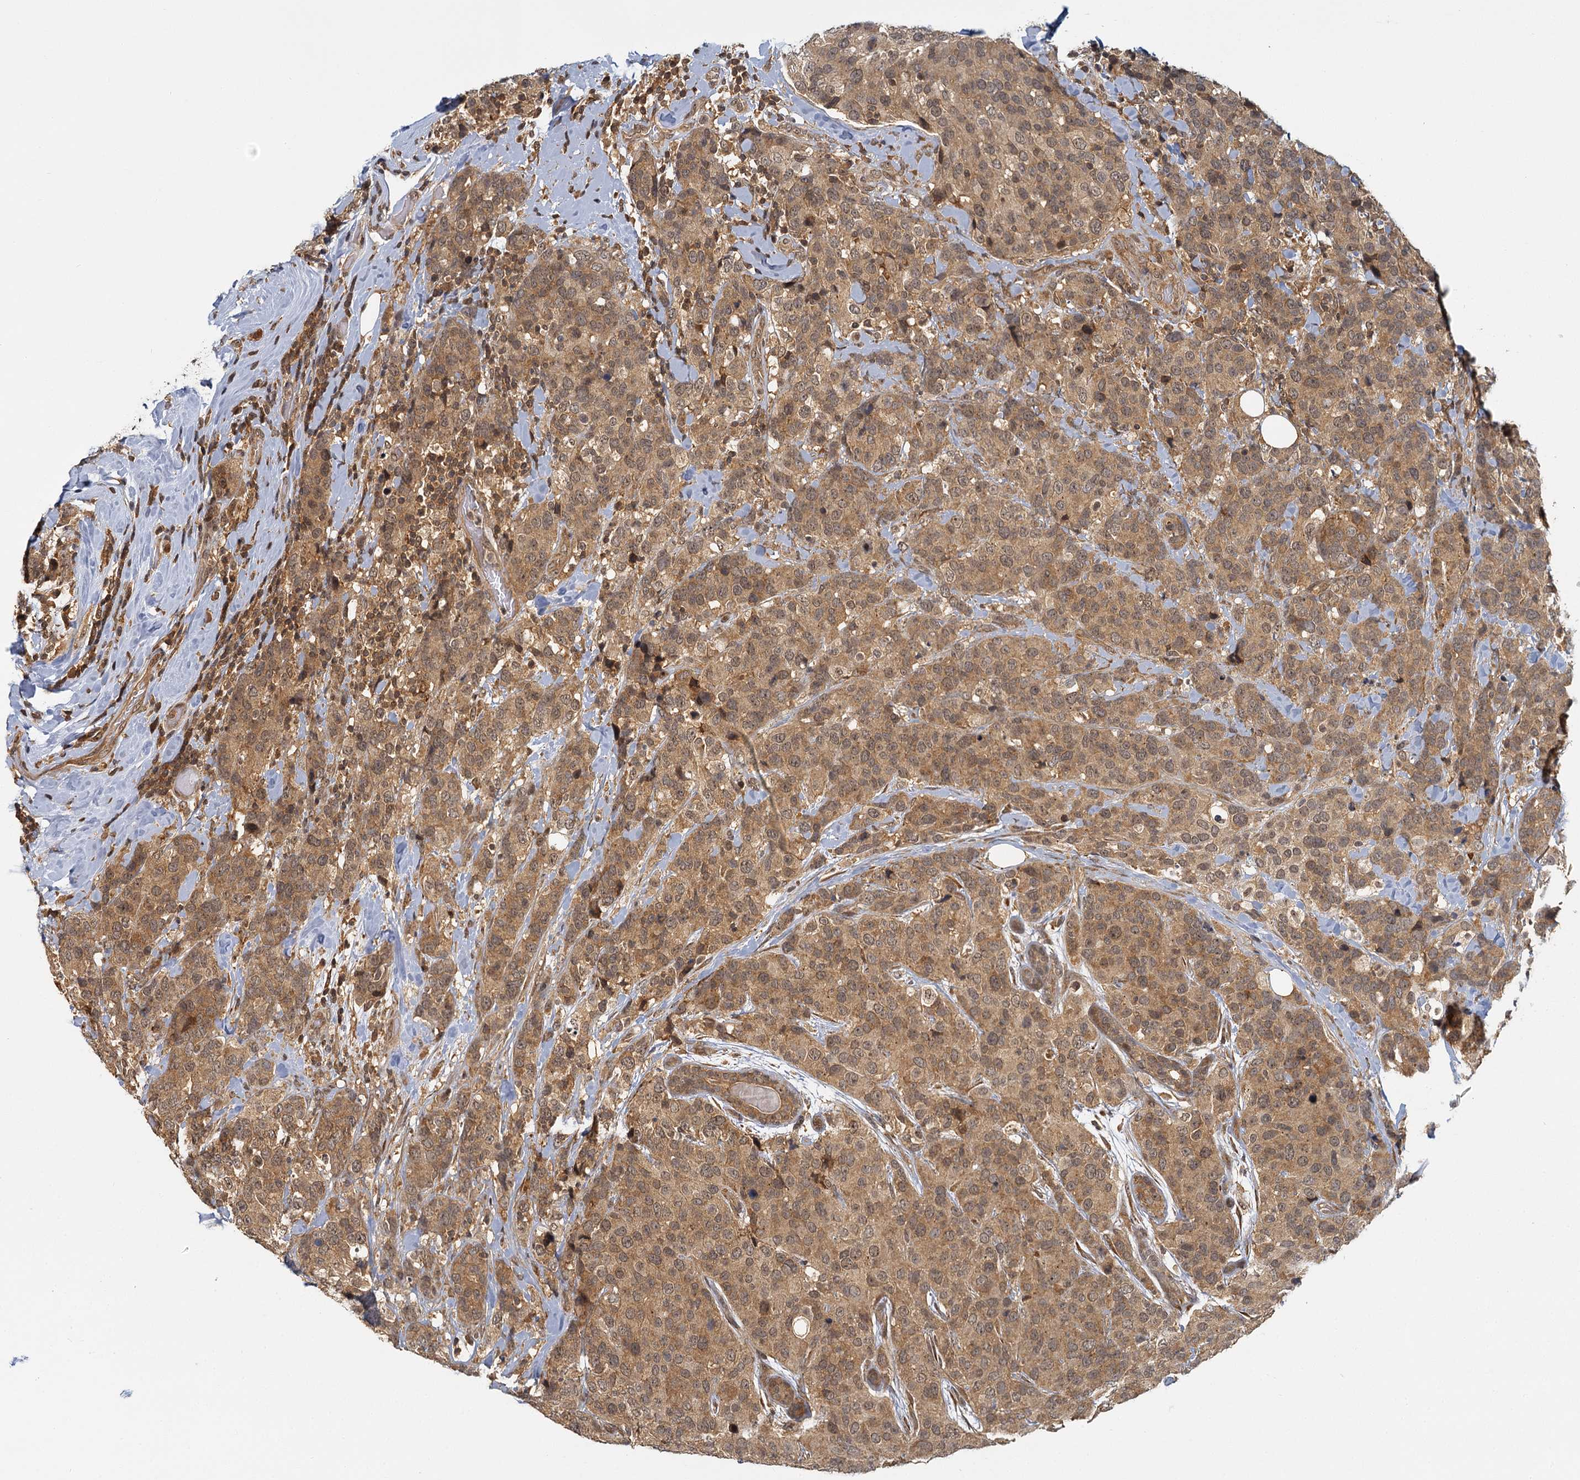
{"staining": {"intensity": "moderate", "quantity": ">75%", "location": "cytoplasmic/membranous,nuclear"}, "tissue": "breast cancer", "cell_type": "Tumor cells", "image_type": "cancer", "snomed": [{"axis": "morphology", "description": "Lobular carcinoma"}, {"axis": "topography", "description": "Breast"}], "caption": "High-magnification brightfield microscopy of breast lobular carcinoma stained with DAB (brown) and counterstained with hematoxylin (blue). tumor cells exhibit moderate cytoplasmic/membranous and nuclear positivity is seen in about>75% of cells.", "gene": "ZNF549", "patient": {"sex": "female", "age": 59}}